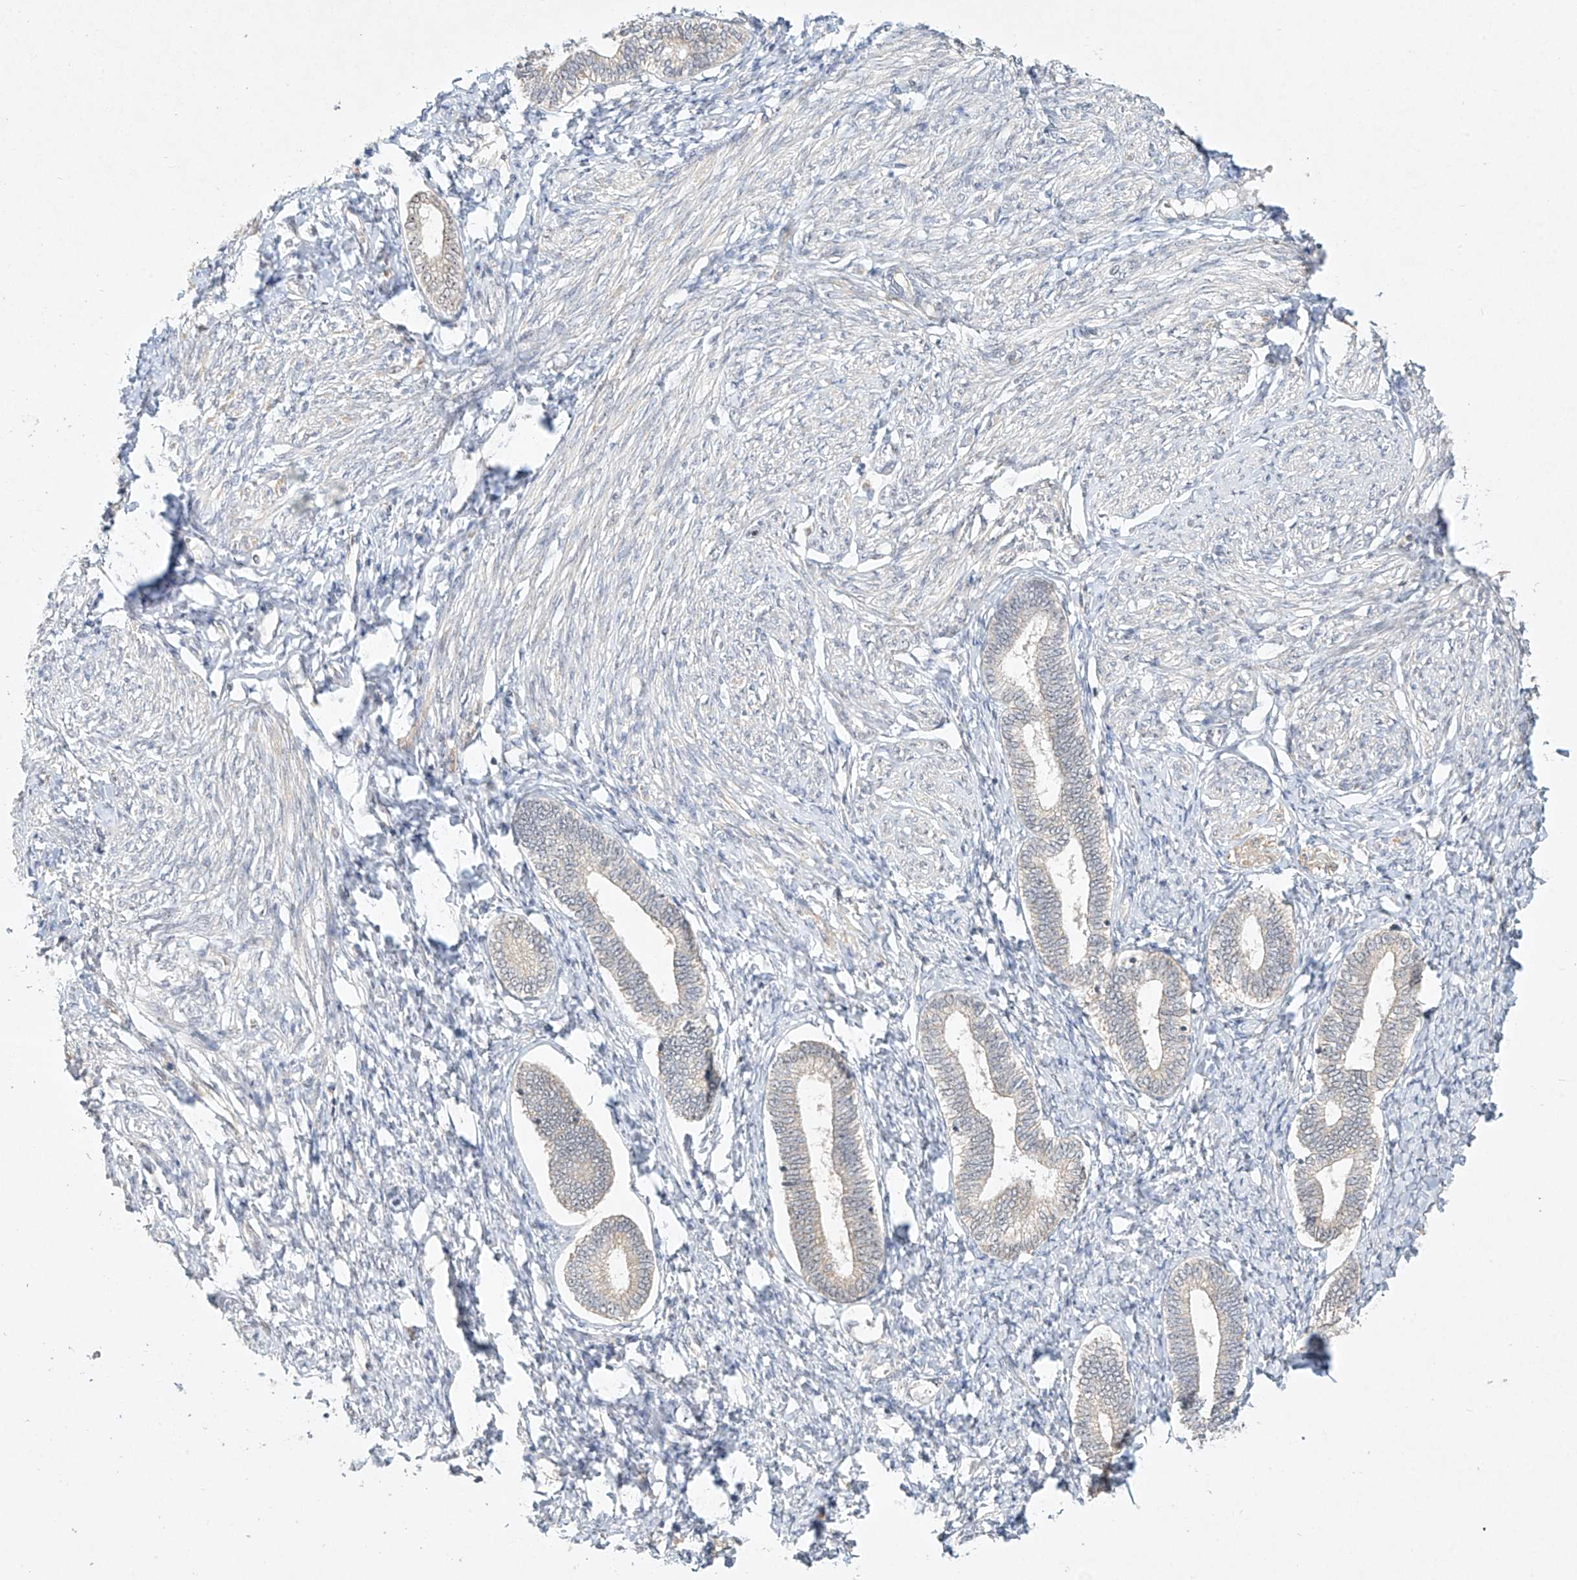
{"staining": {"intensity": "negative", "quantity": "none", "location": "none"}, "tissue": "endometrium", "cell_type": "Cells in endometrial stroma", "image_type": "normal", "snomed": [{"axis": "morphology", "description": "Normal tissue, NOS"}, {"axis": "topography", "description": "Endometrium"}], "caption": "Immunohistochemistry histopathology image of normal endometrium: human endometrium stained with DAB displays no significant protein staining in cells in endometrial stroma.", "gene": "TASP1", "patient": {"sex": "female", "age": 72}}